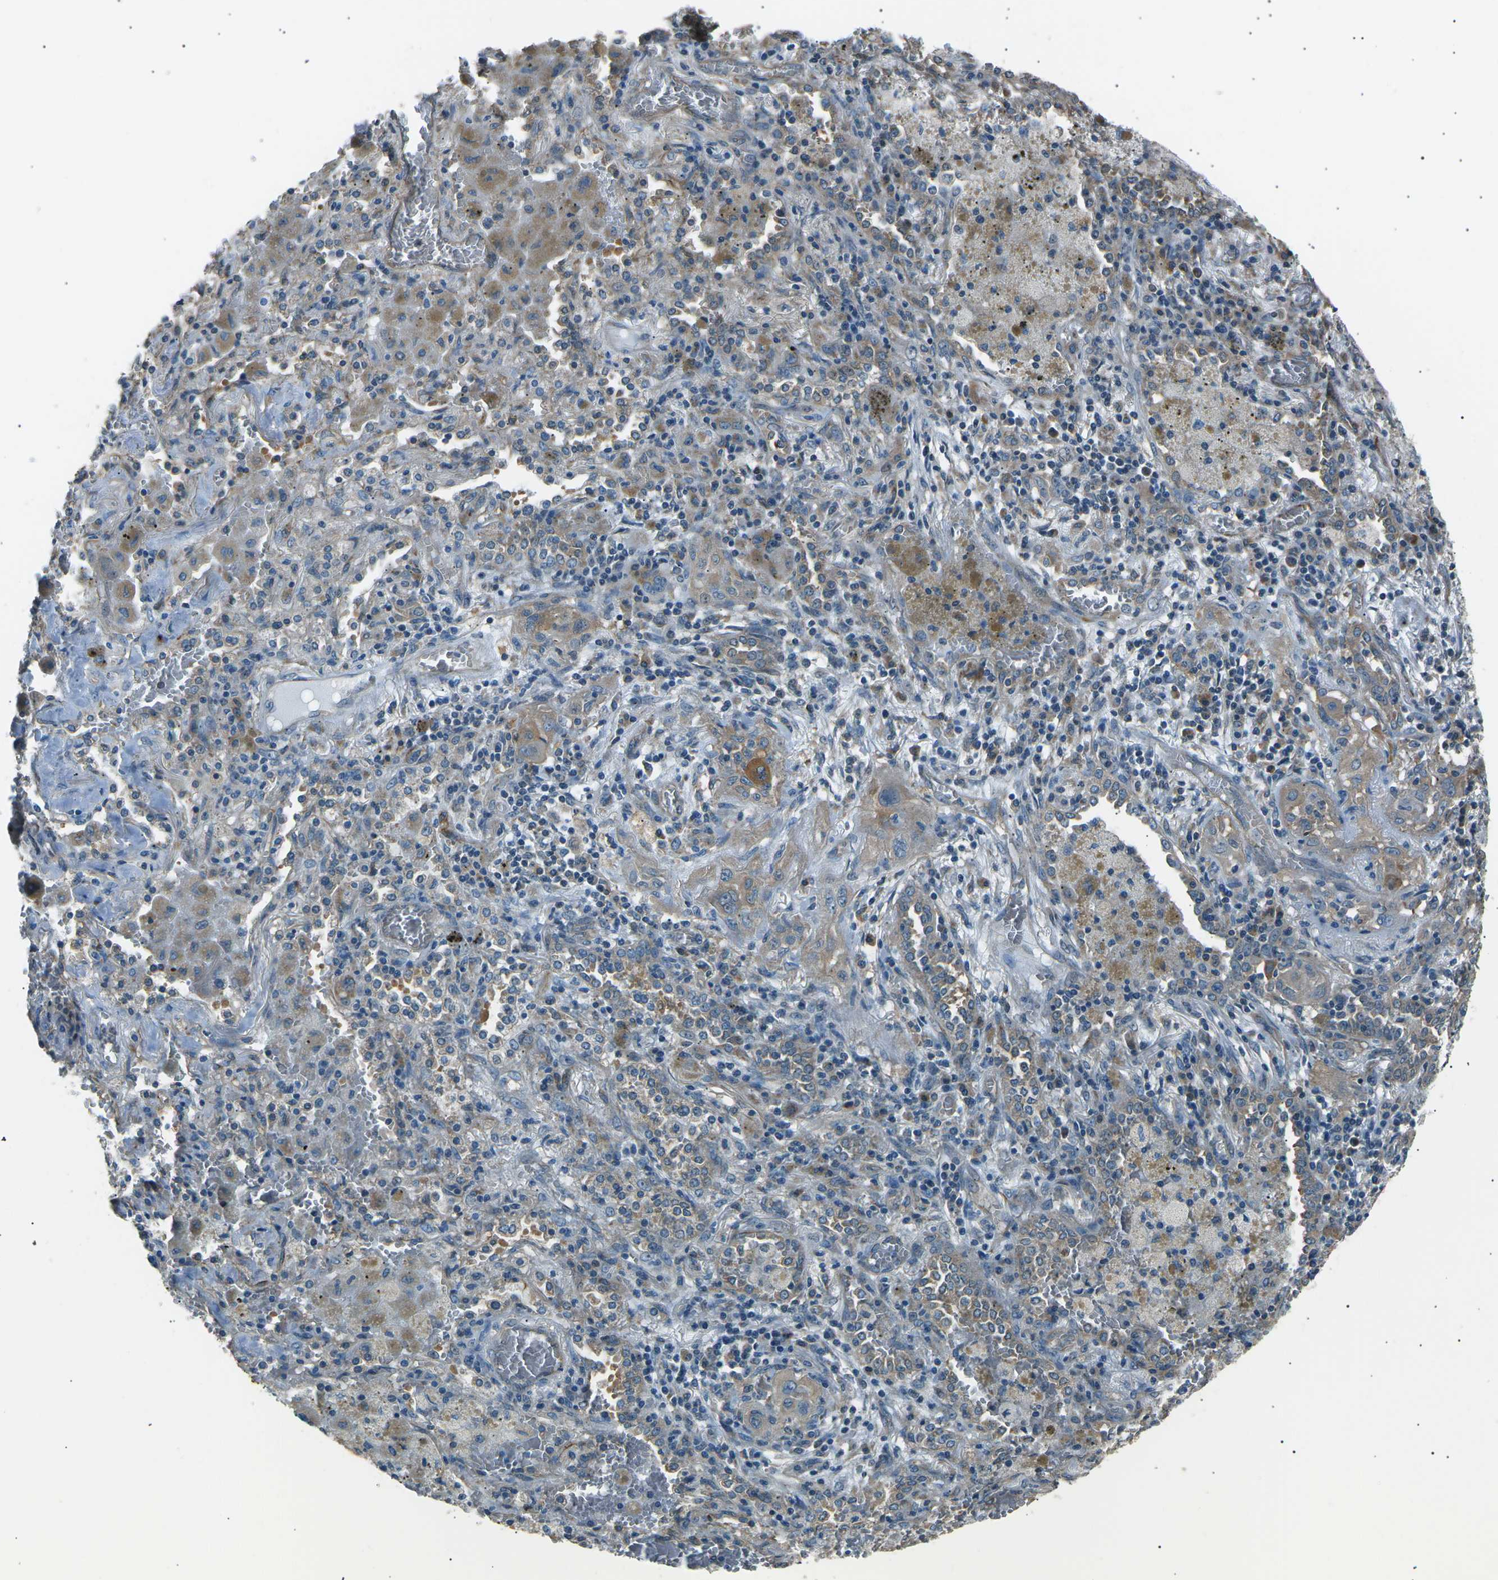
{"staining": {"intensity": "weak", "quantity": "25%-75%", "location": "cytoplasmic/membranous"}, "tissue": "lung cancer", "cell_type": "Tumor cells", "image_type": "cancer", "snomed": [{"axis": "morphology", "description": "Squamous cell carcinoma, NOS"}, {"axis": "topography", "description": "Lung"}], "caption": "IHC of lung squamous cell carcinoma demonstrates low levels of weak cytoplasmic/membranous expression in approximately 25%-75% of tumor cells.", "gene": "SLK", "patient": {"sex": "female", "age": 47}}